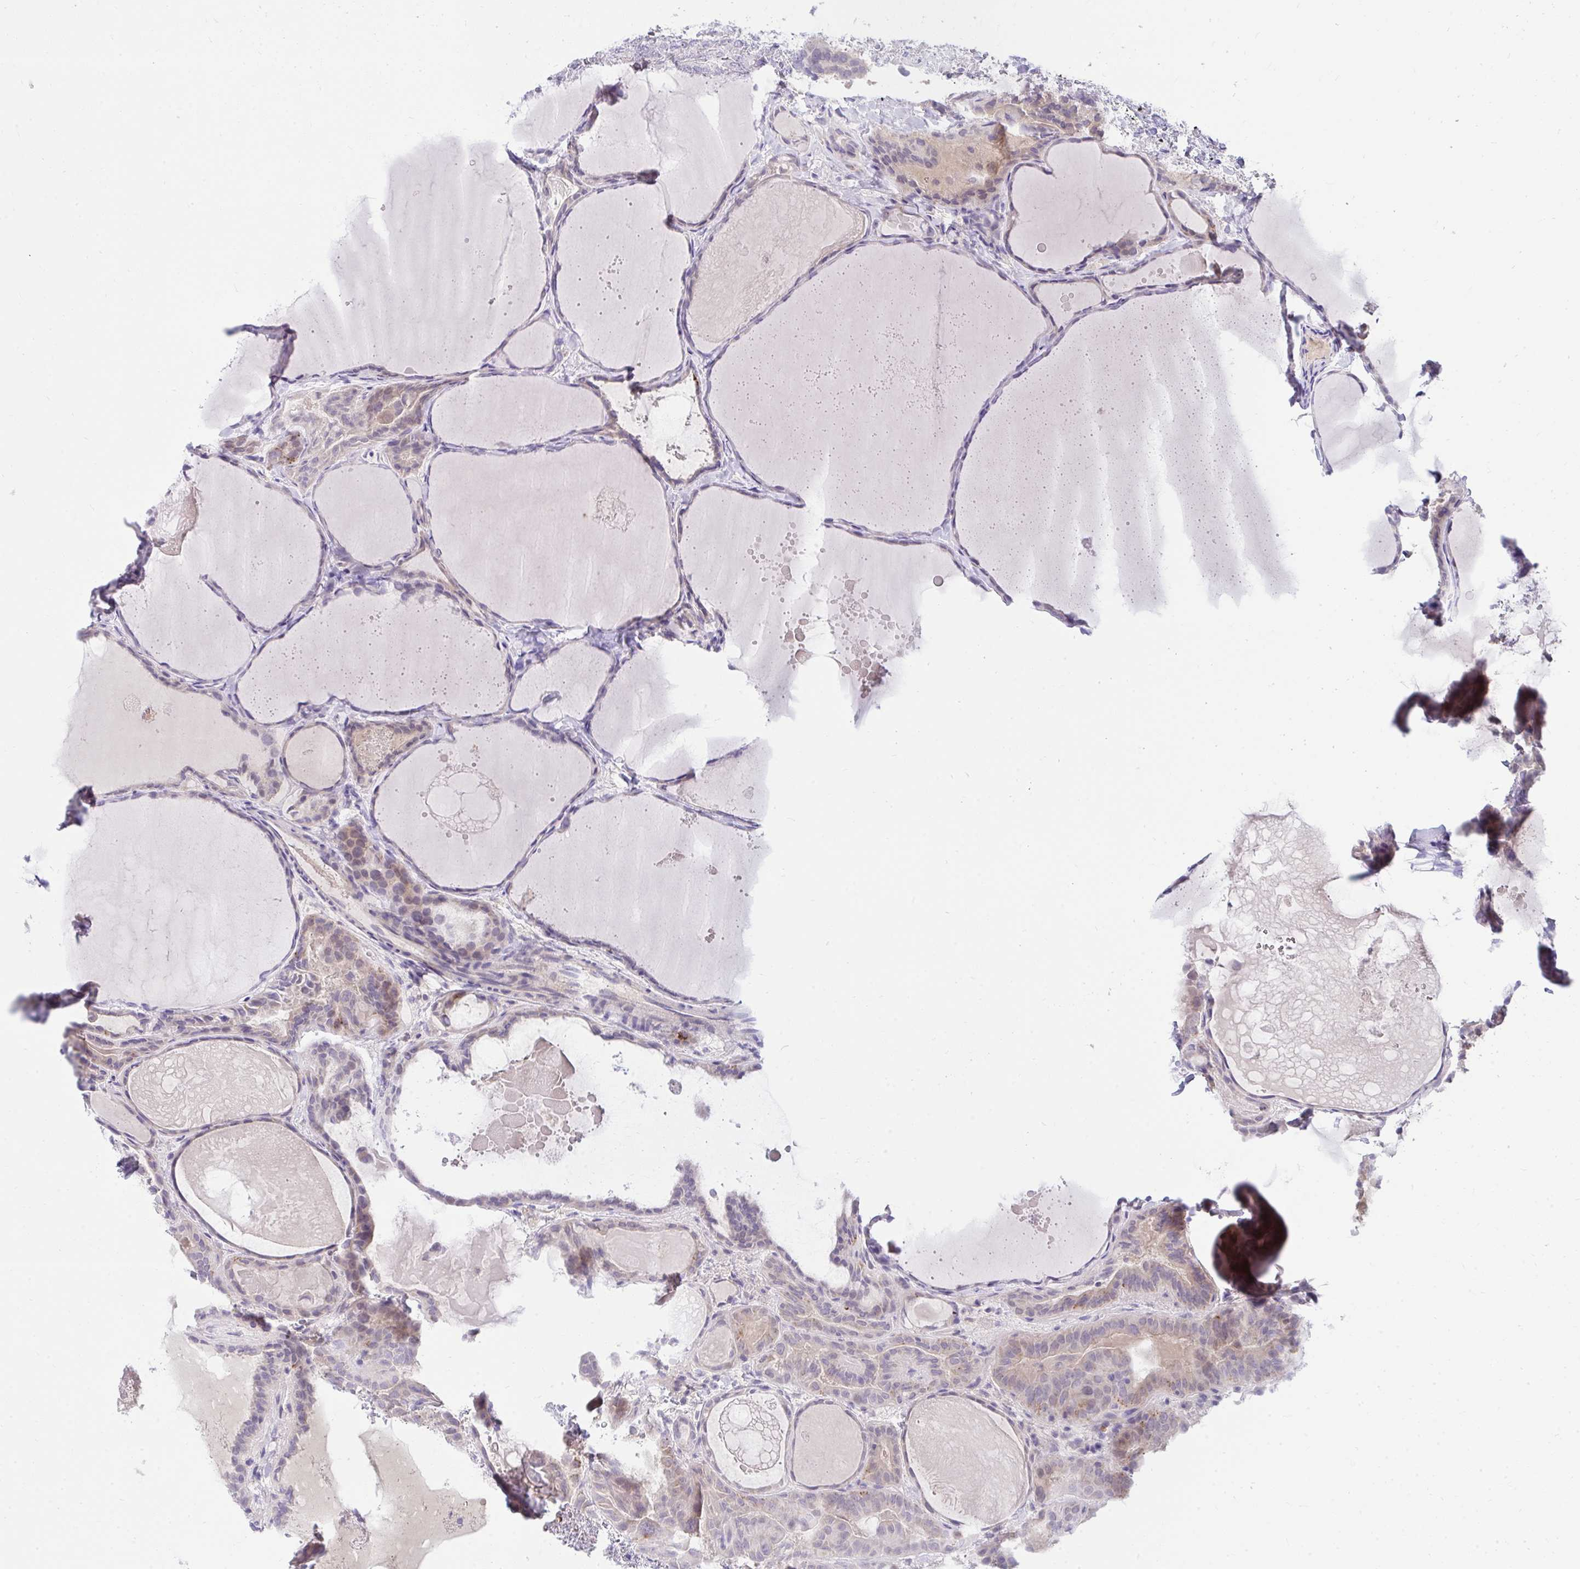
{"staining": {"intensity": "weak", "quantity": "<25%", "location": "cytoplasmic/membranous"}, "tissue": "thyroid cancer", "cell_type": "Tumor cells", "image_type": "cancer", "snomed": [{"axis": "morphology", "description": "Papillary adenocarcinoma, NOS"}, {"axis": "topography", "description": "Thyroid gland"}], "caption": "The IHC photomicrograph has no significant expression in tumor cells of thyroid papillary adenocarcinoma tissue. (DAB immunohistochemistry, high magnification).", "gene": "LRRC36", "patient": {"sex": "female", "age": 46}}